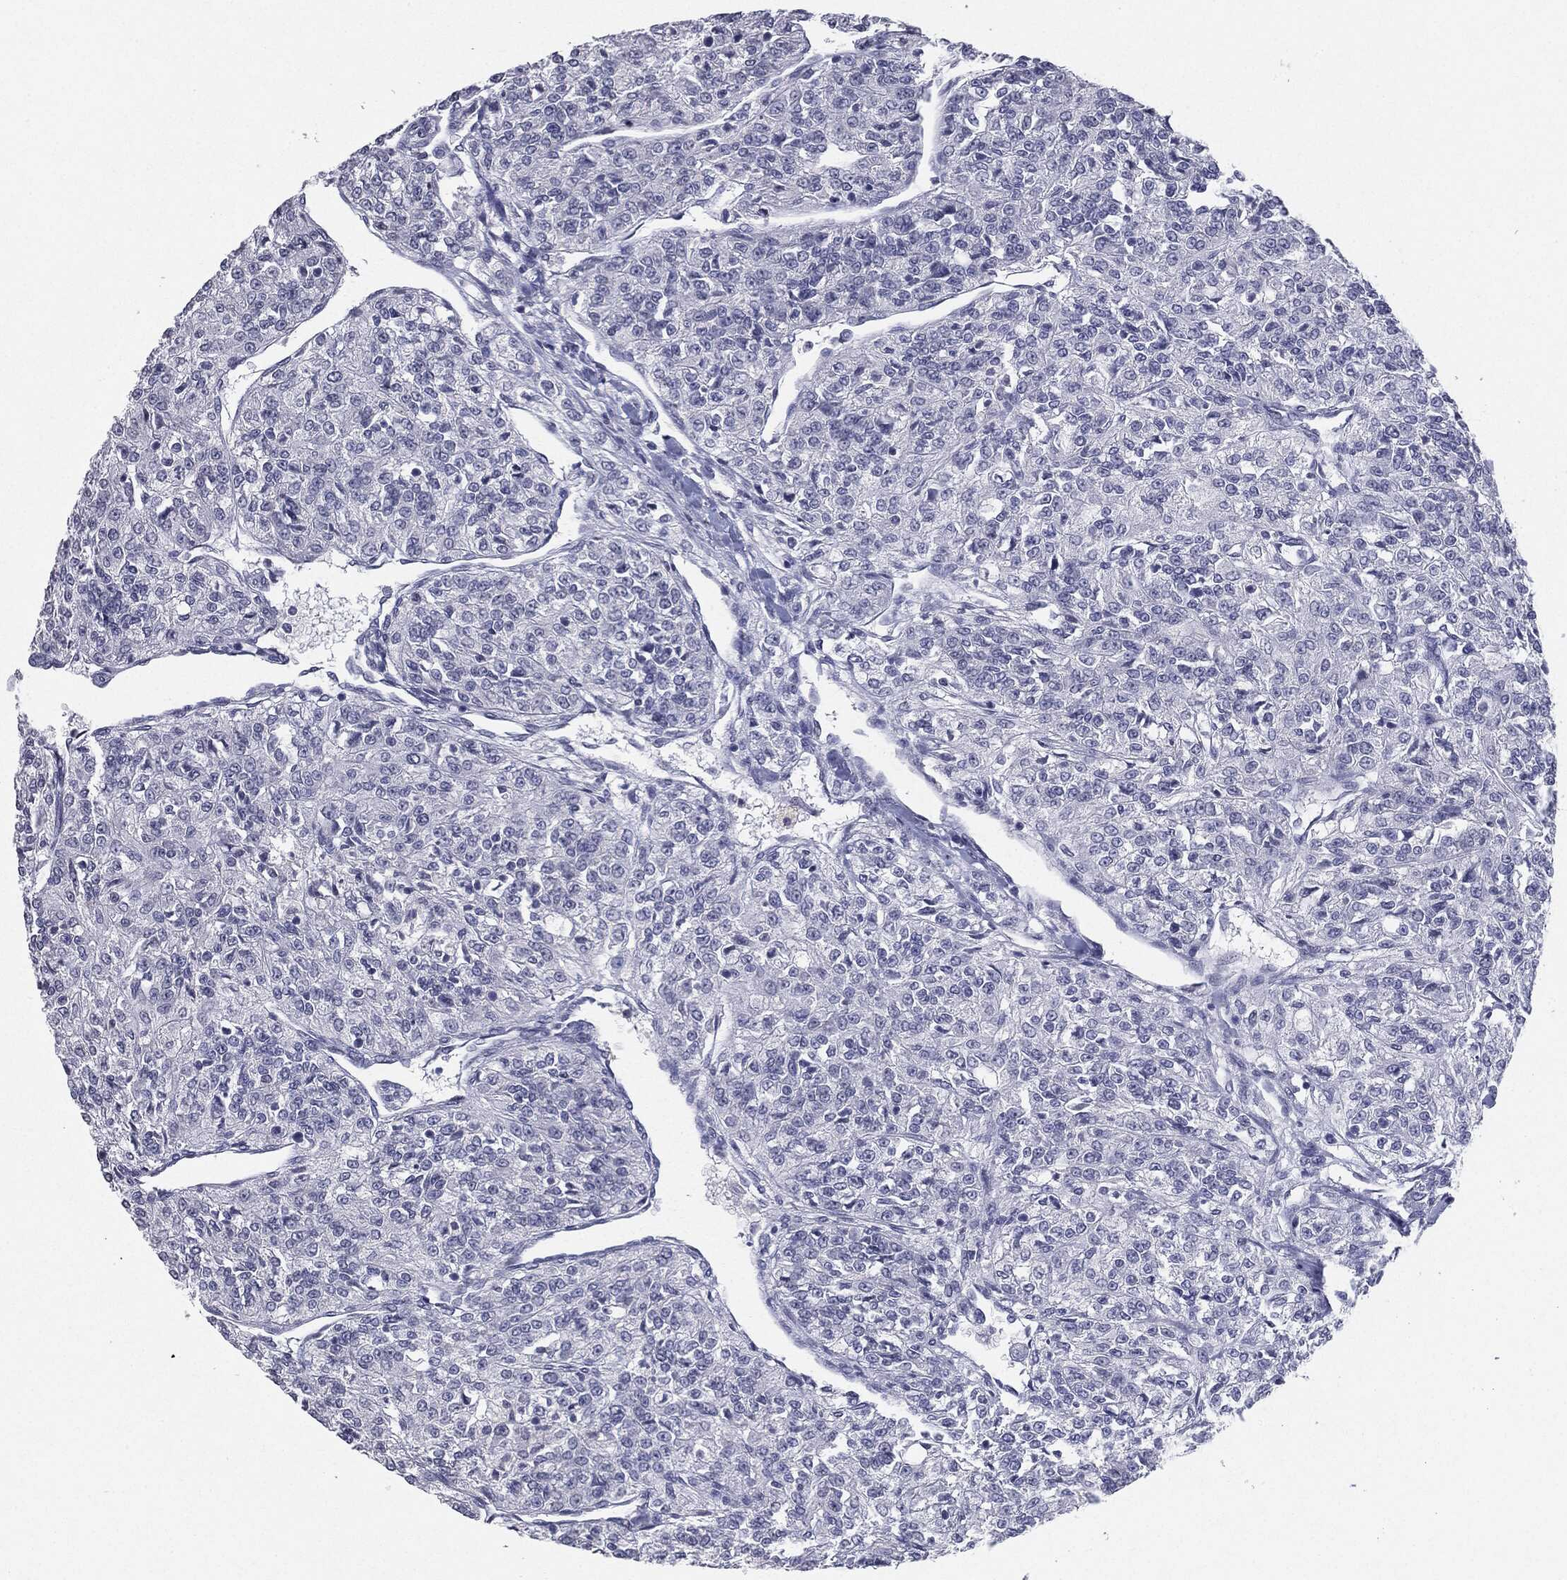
{"staining": {"intensity": "negative", "quantity": "none", "location": "none"}, "tissue": "renal cancer", "cell_type": "Tumor cells", "image_type": "cancer", "snomed": [{"axis": "morphology", "description": "Adenocarcinoma, NOS"}, {"axis": "topography", "description": "Kidney"}], "caption": "This image is of renal adenocarcinoma stained with immunohistochemistry (IHC) to label a protein in brown with the nuclei are counter-stained blue. There is no positivity in tumor cells.", "gene": "SERPINB4", "patient": {"sex": "female", "age": 63}}